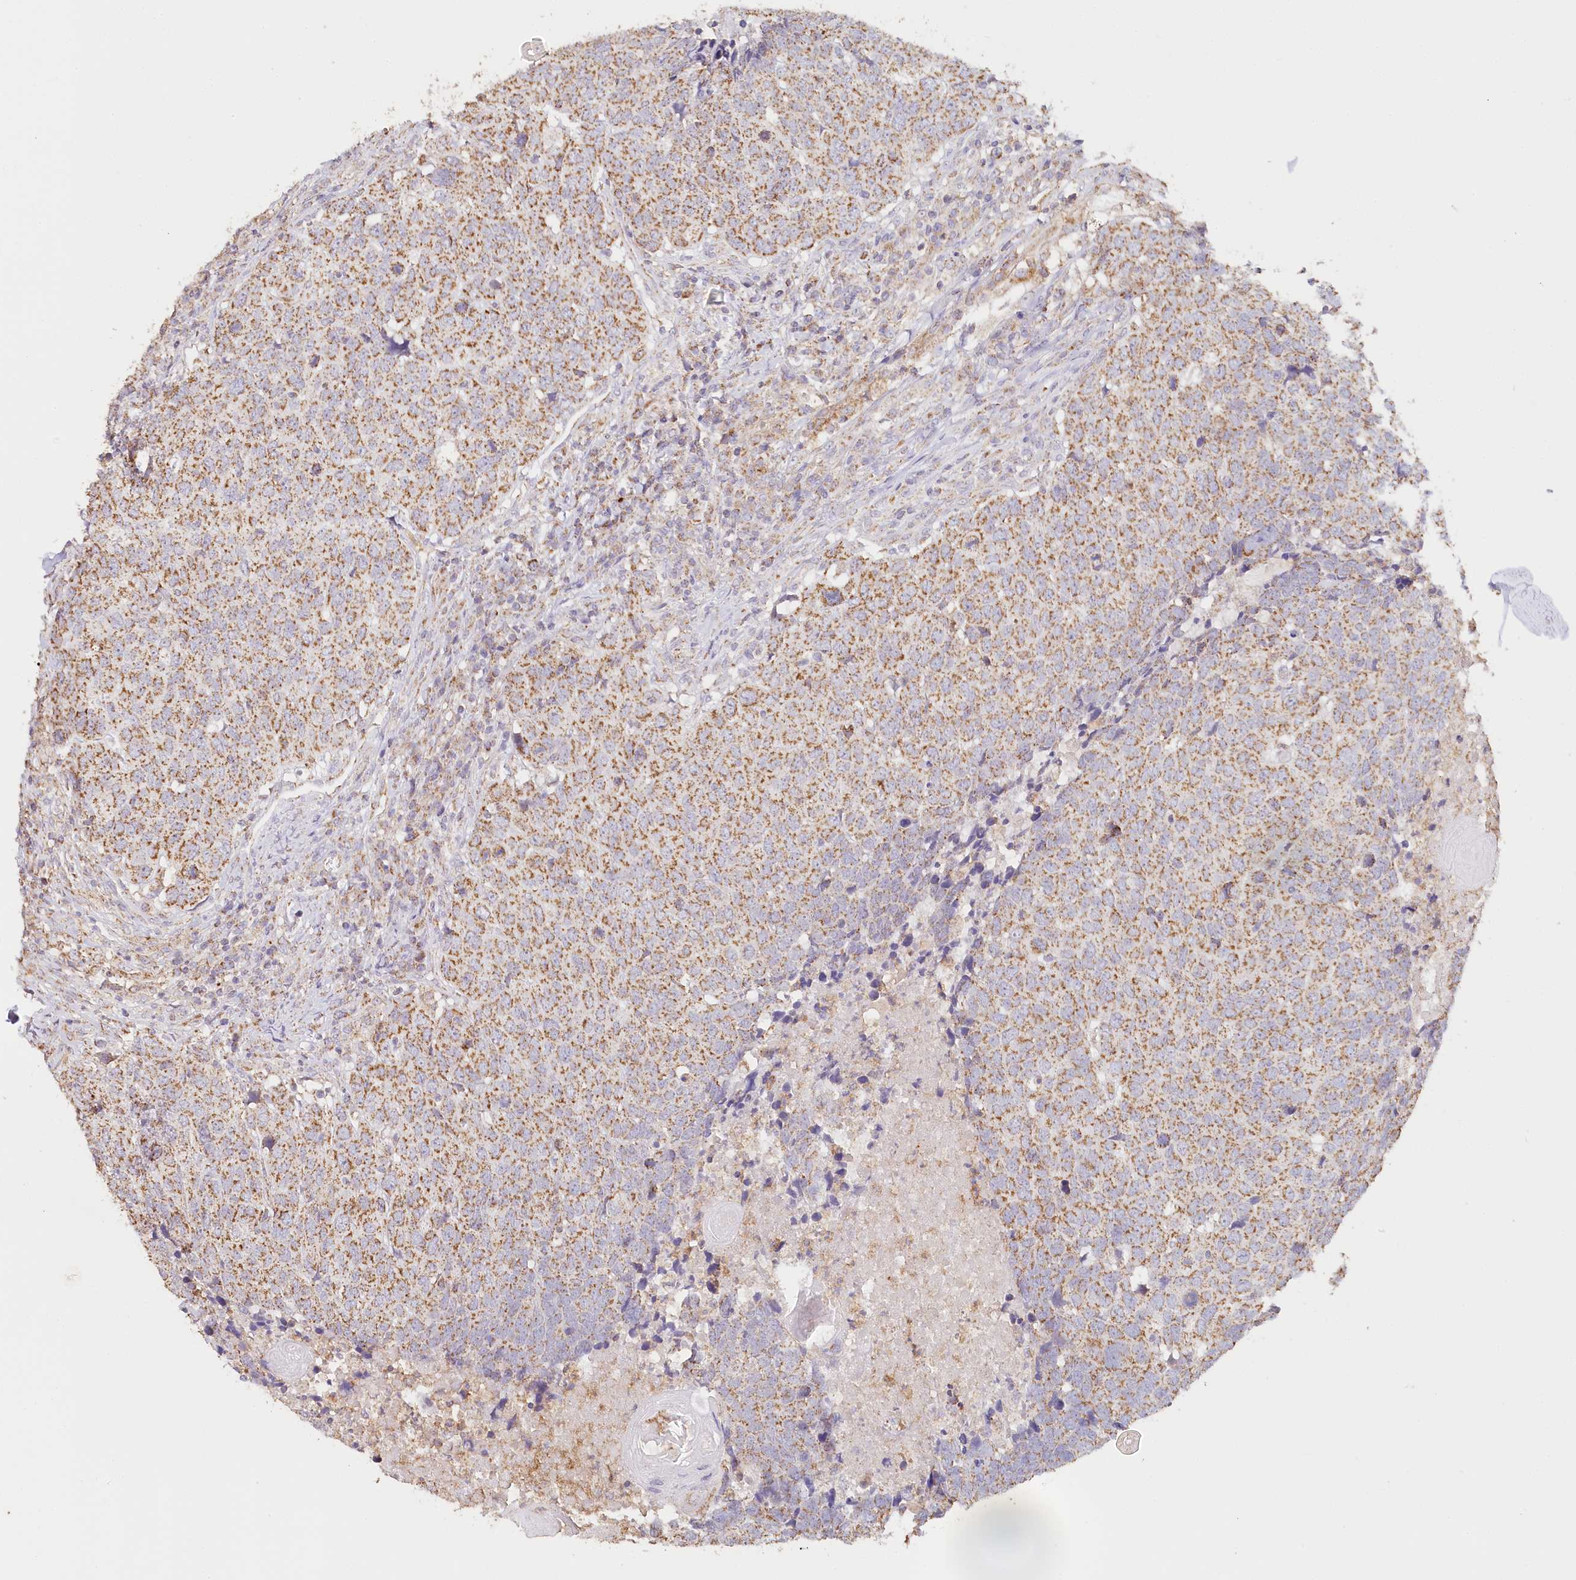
{"staining": {"intensity": "moderate", "quantity": ">75%", "location": "cytoplasmic/membranous"}, "tissue": "head and neck cancer", "cell_type": "Tumor cells", "image_type": "cancer", "snomed": [{"axis": "morphology", "description": "Squamous cell carcinoma, NOS"}, {"axis": "topography", "description": "Head-Neck"}], "caption": "Approximately >75% of tumor cells in human squamous cell carcinoma (head and neck) exhibit moderate cytoplasmic/membranous protein positivity as visualized by brown immunohistochemical staining.", "gene": "MMP25", "patient": {"sex": "male", "age": 66}}